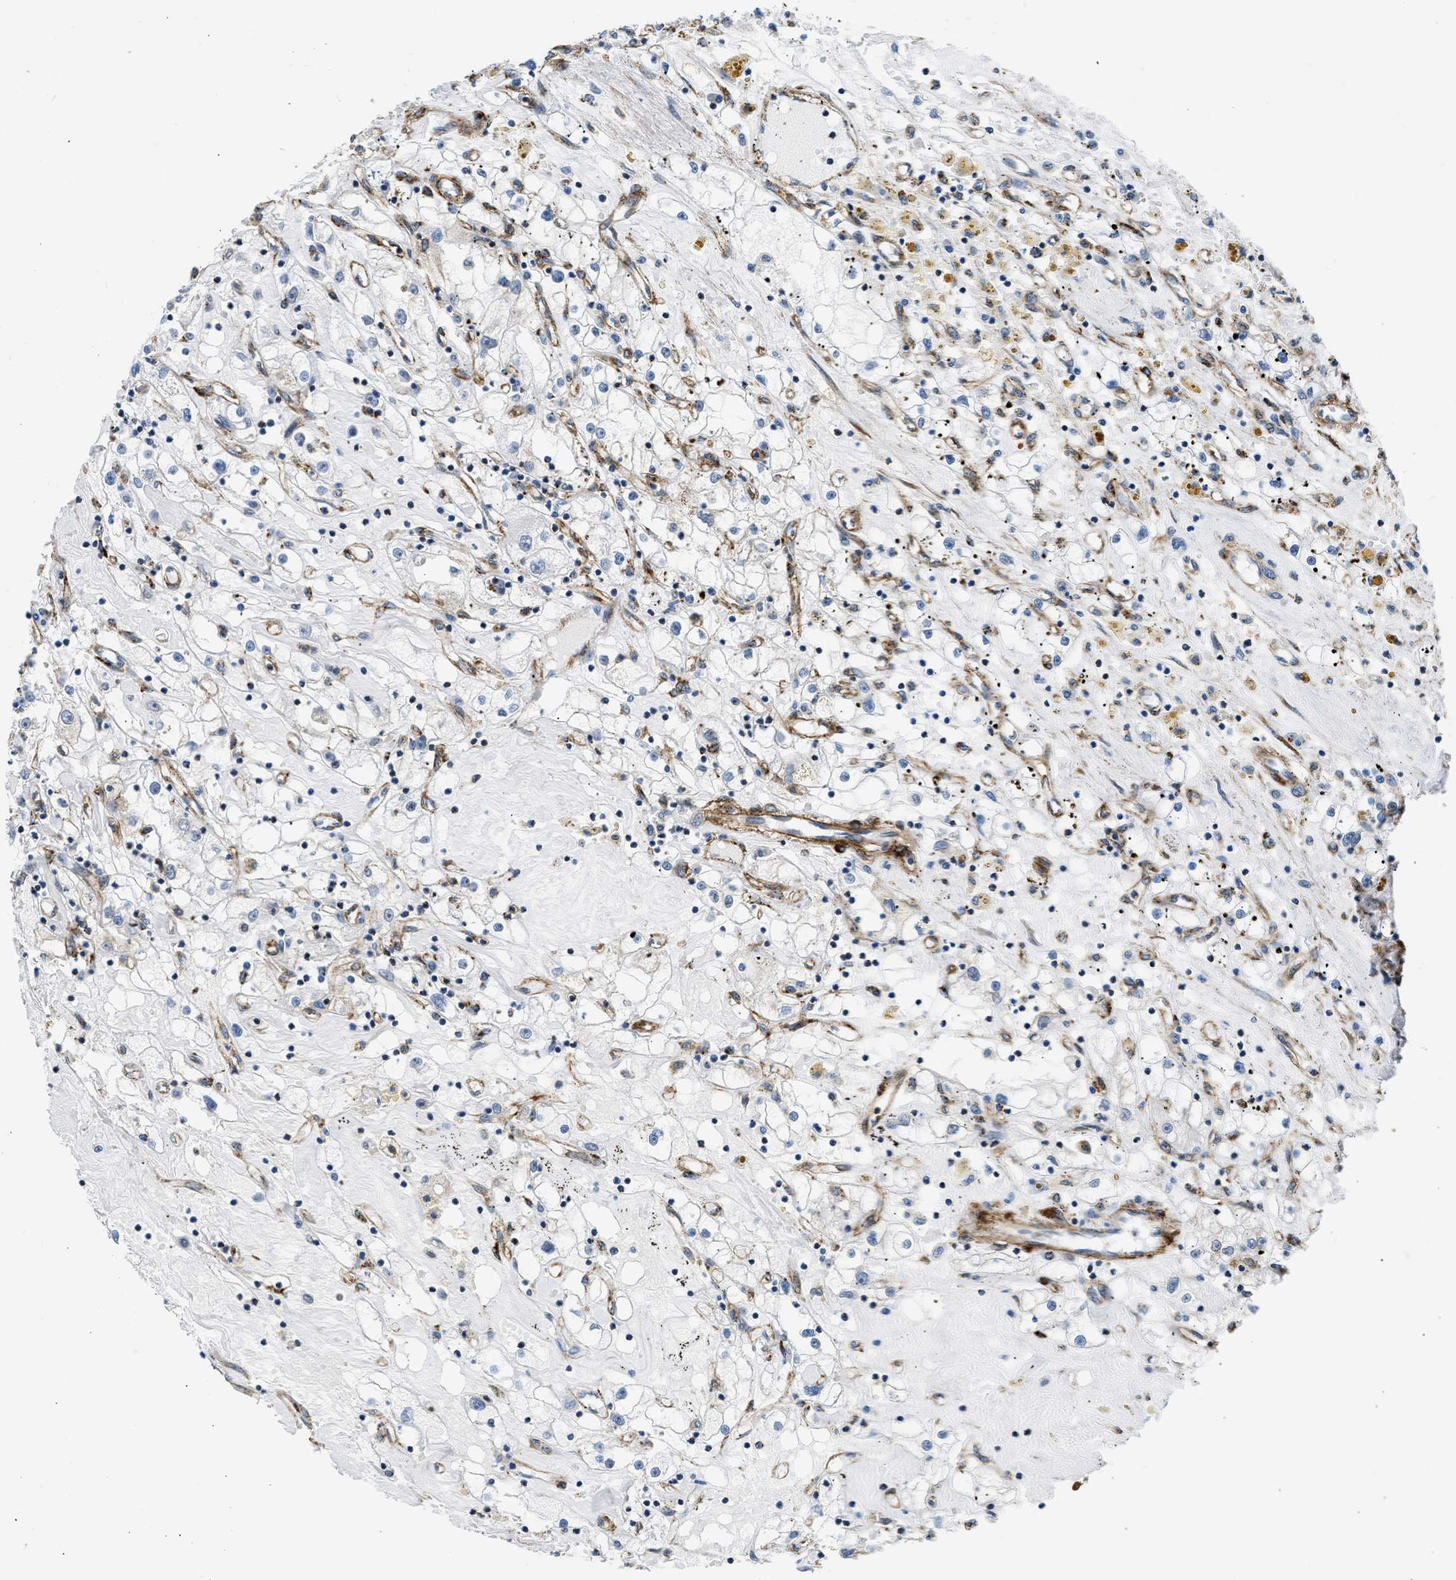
{"staining": {"intensity": "negative", "quantity": "none", "location": "none"}, "tissue": "renal cancer", "cell_type": "Tumor cells", "image_type": "cancer", "snomed": [{"axis": "morphology", "description": "Adenocarcinoma, NOS"}, {"axis": "topography", "description": "Kidney"}], "caption": "This is a histopathology image of immunohistochemistry (IHC) staining of adenocarcinoma (renal), which shows no staining in tumor cells. The staining was performed using DAB (3,3'-diaminobenzidine) to visualize the protein expression in brown, while the nuclei were stained in blue with hematoxylin (Magnification: 20x).", "gene": "SEPTIN2", "patient": {"sex": "male", "age": 56}}